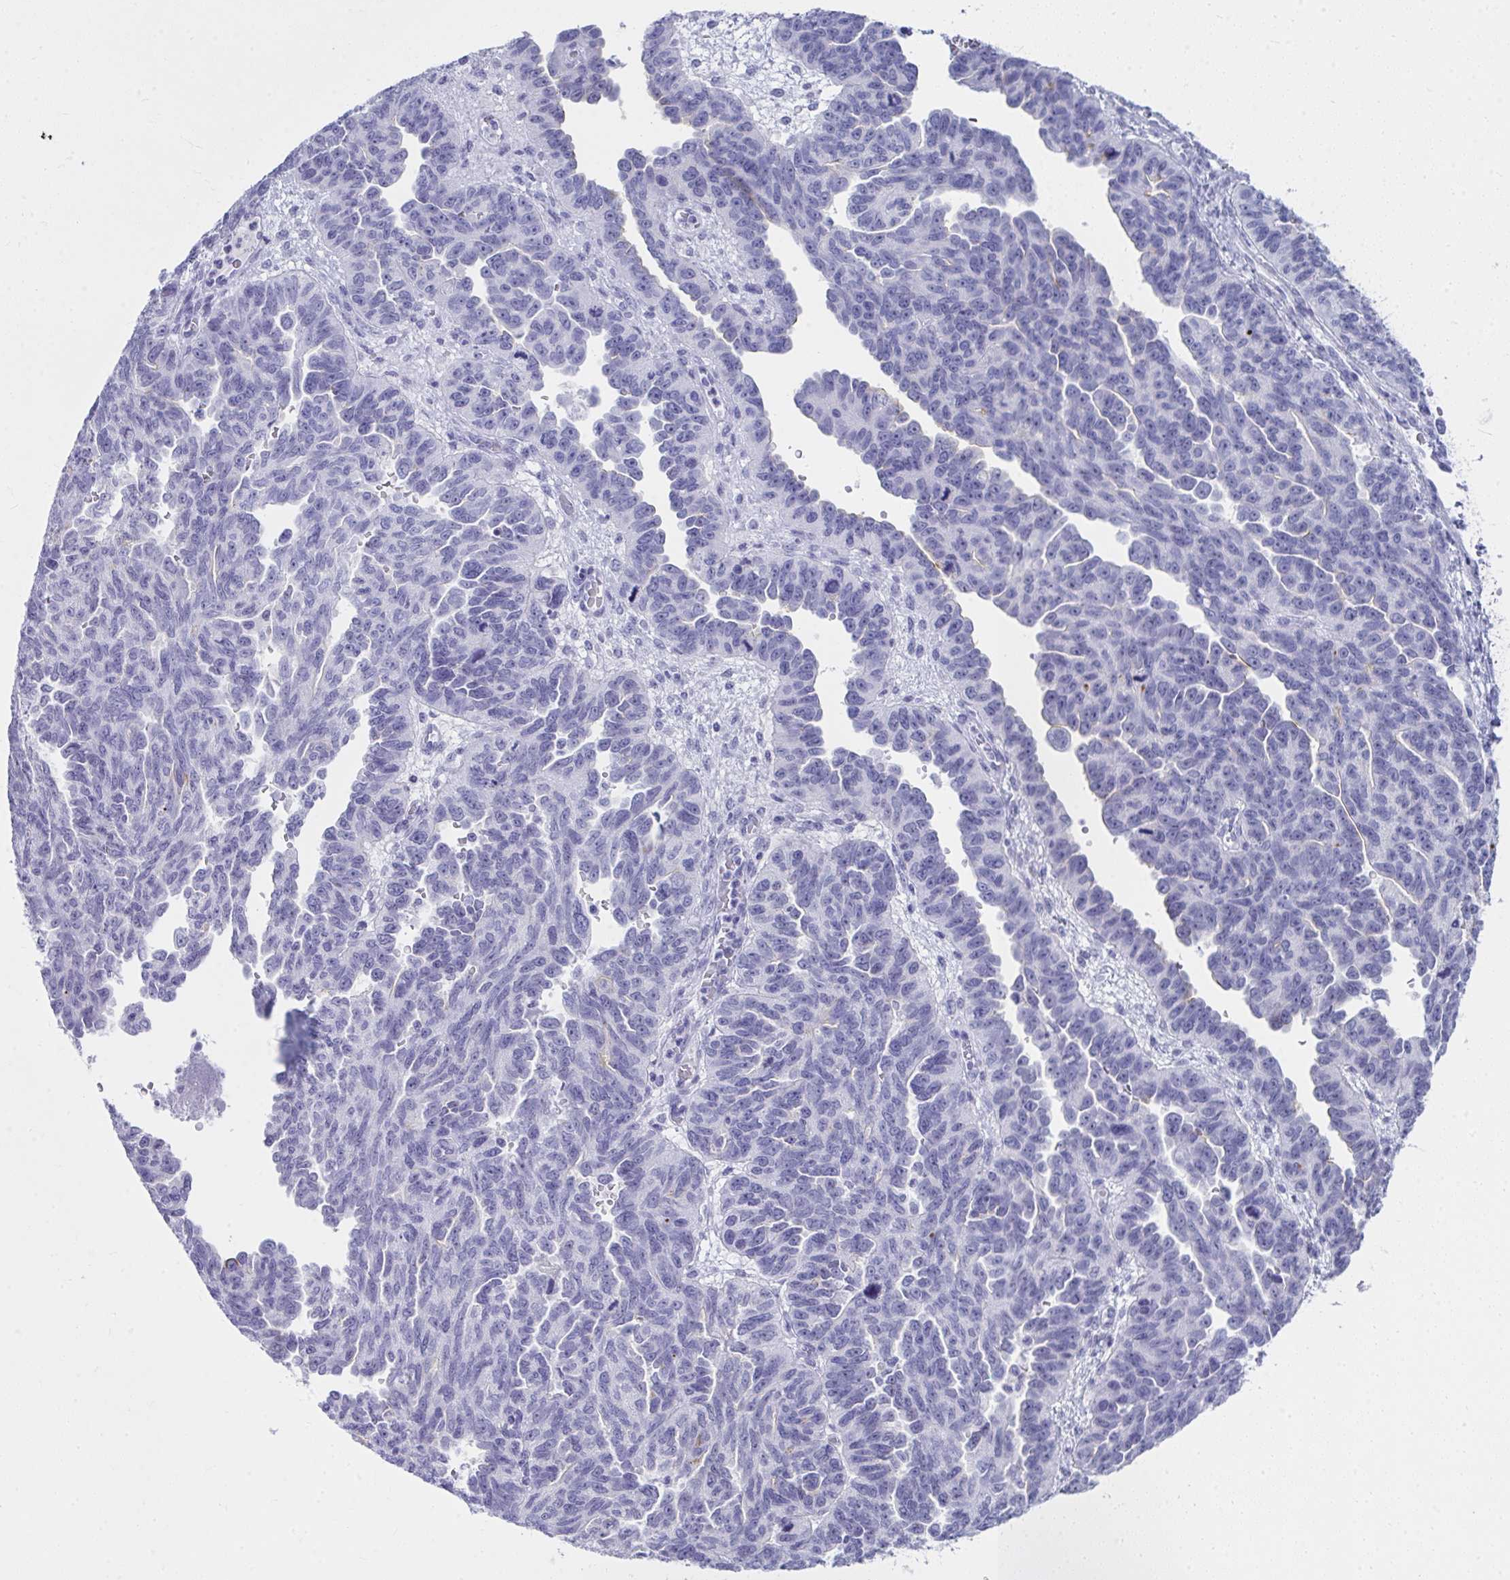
{"staining": {"intensity": "negative", "quantity": "none", "location": "none"}, "tissue": "ovarian cancer", "cell_type": "Tumor cells", "image_type": "cancer", "snomed": [{"axis": "morphology", "description": "Cystadenocarcinoma, serous, NOS"}, {"axis": "topography", "description": "Ovary"}], "caption": "IHC photomicrograph of neoplastic tissue: human ovarian cancer (serous cystadenocarcinoma) stained with DAB exhibits no significant protein positivity in tumor cells. (DAB IHC visualized using brightfield microscopy, high magnification).", "gene": "OR5F1", "patient": {"sex": "female", "age": 64}}